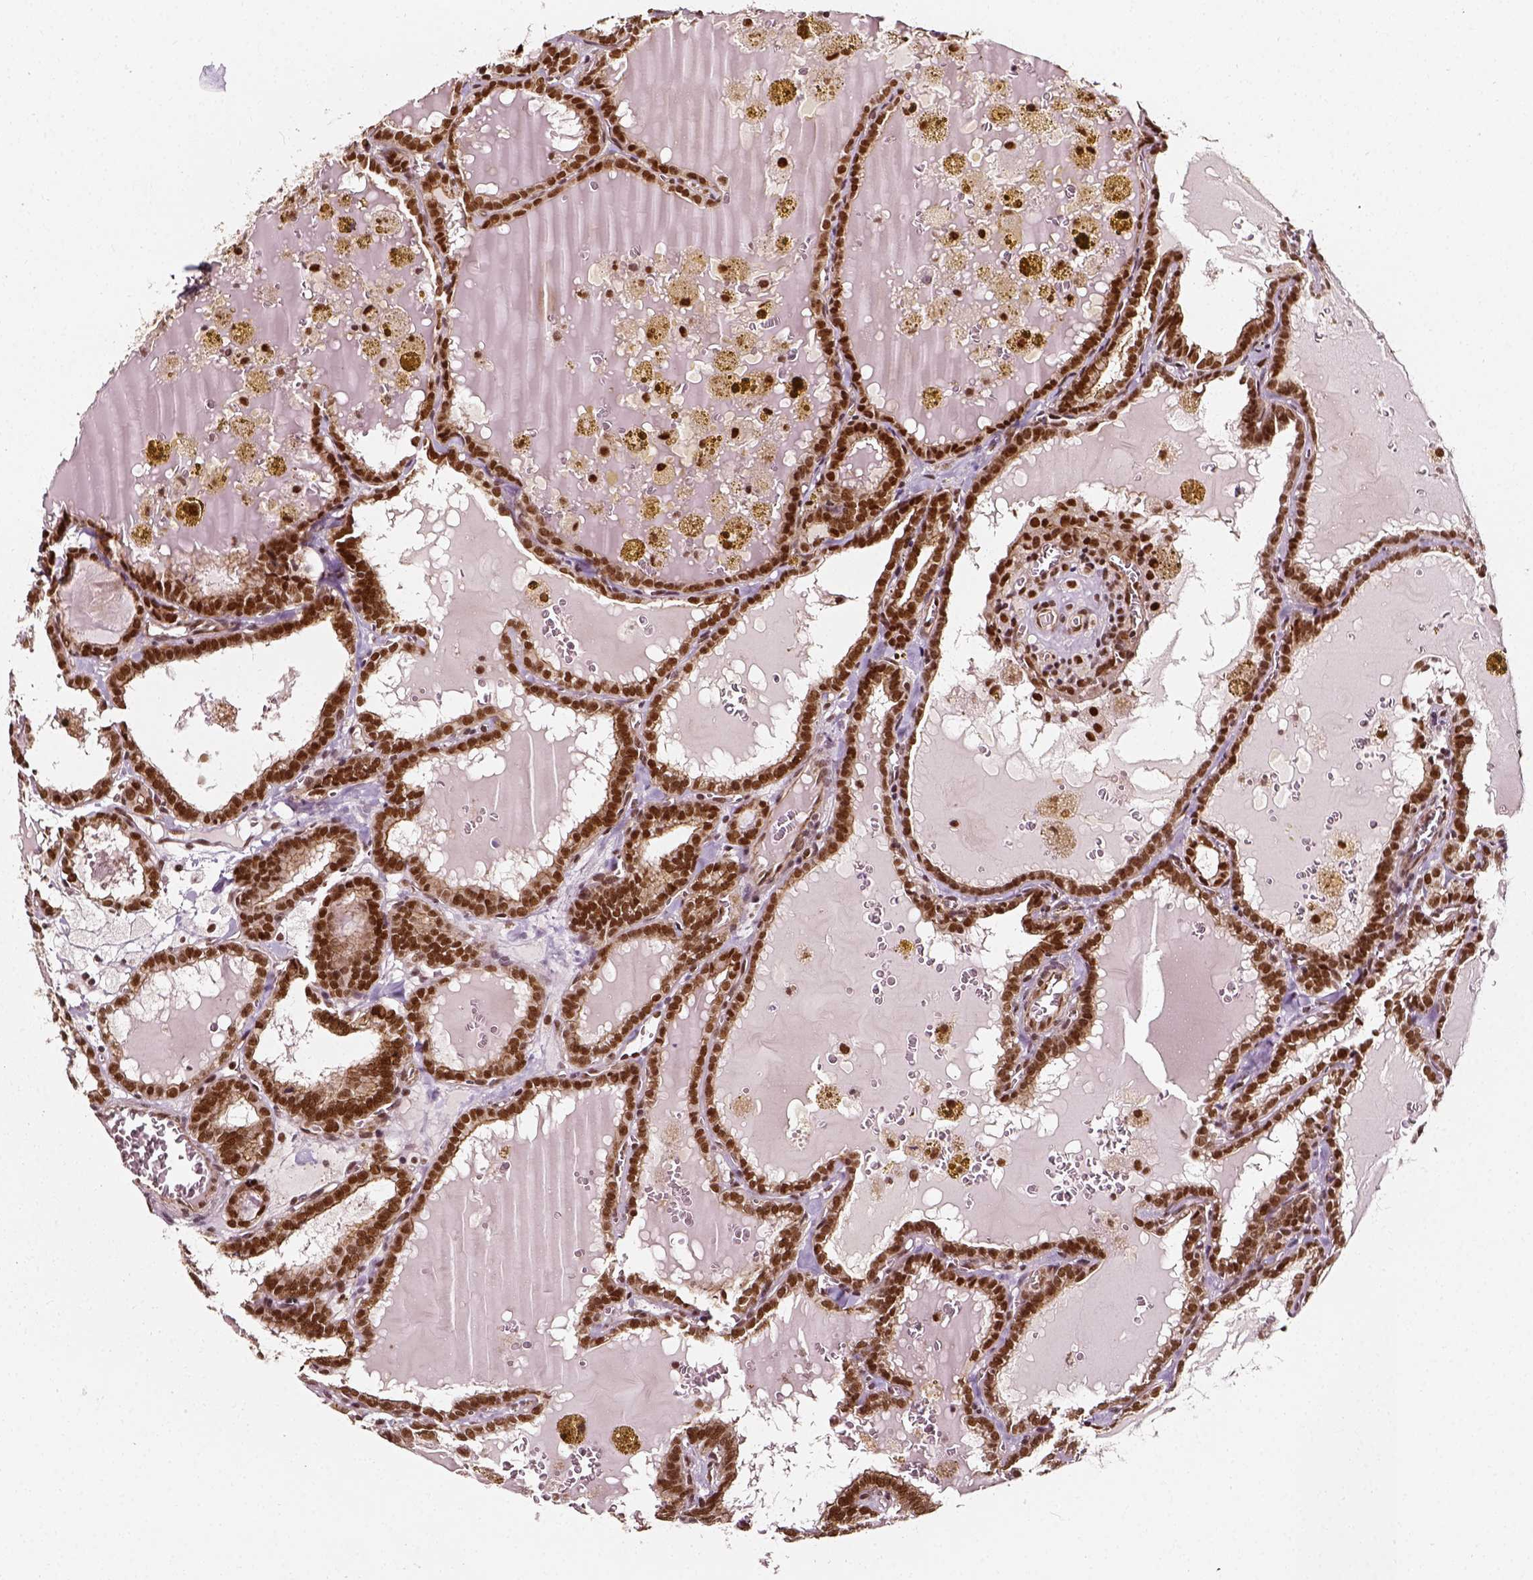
{"staining": {"intensity": "moderate", "quantity": ">75%", "location": "nuclear"}, "tissue": "thyroid cancer", "cell_type": "Tumor cells", "image_type": "cancer", "snomed": [{"axis": "morphology", "description": "Papillary adenocarcinoma, NOS"}, {"axis": "topography", "description": "Thyroid gland"}], "caption": "A photomicrograph of thyroid papillary adenocarcinoma stained for a protein reveals moderate nuclear brown staining in tumor cells.", "gene": "NACC1", "patient": {"sex": "female", "age": 39}}